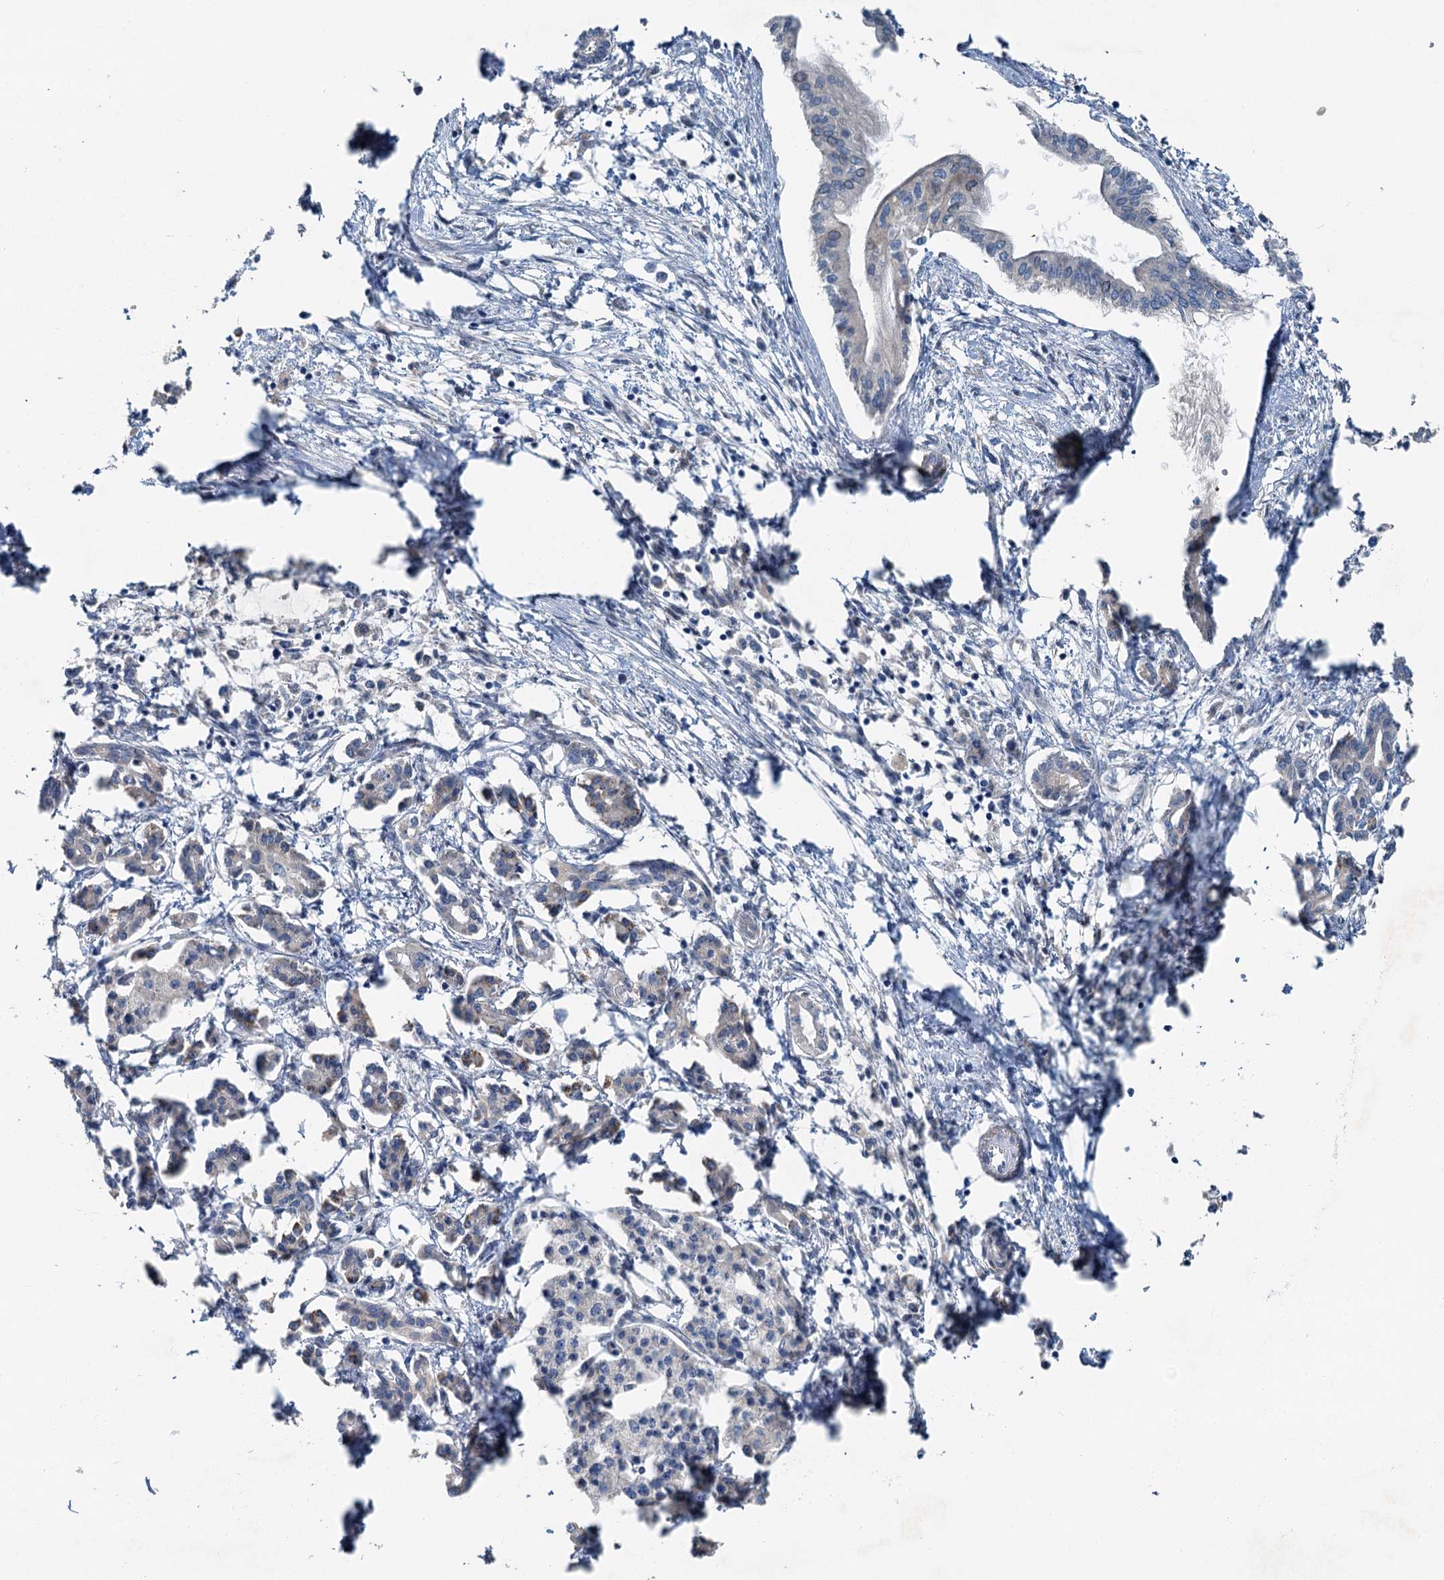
{"staining": {"intensity": "negative", "quantity": "none", "location": "none"}, "tissue": "pancreatic cancer", "cell_type": "Tumor cells", "image_type": "cancer", "snomed": [{"axis": "morphology", "description": "Adenocarcinoma, NOS"}, {"axis": "topography", "description": "Pancreas"}], "caption": "Pancreatic cancer (adenocarcinoma) stained for a protein using immunohistochemistry (IHC) shows no positivity tumor cells.", "gene": "C6orf120", "patient": {"sex": "female", "age": 50}}